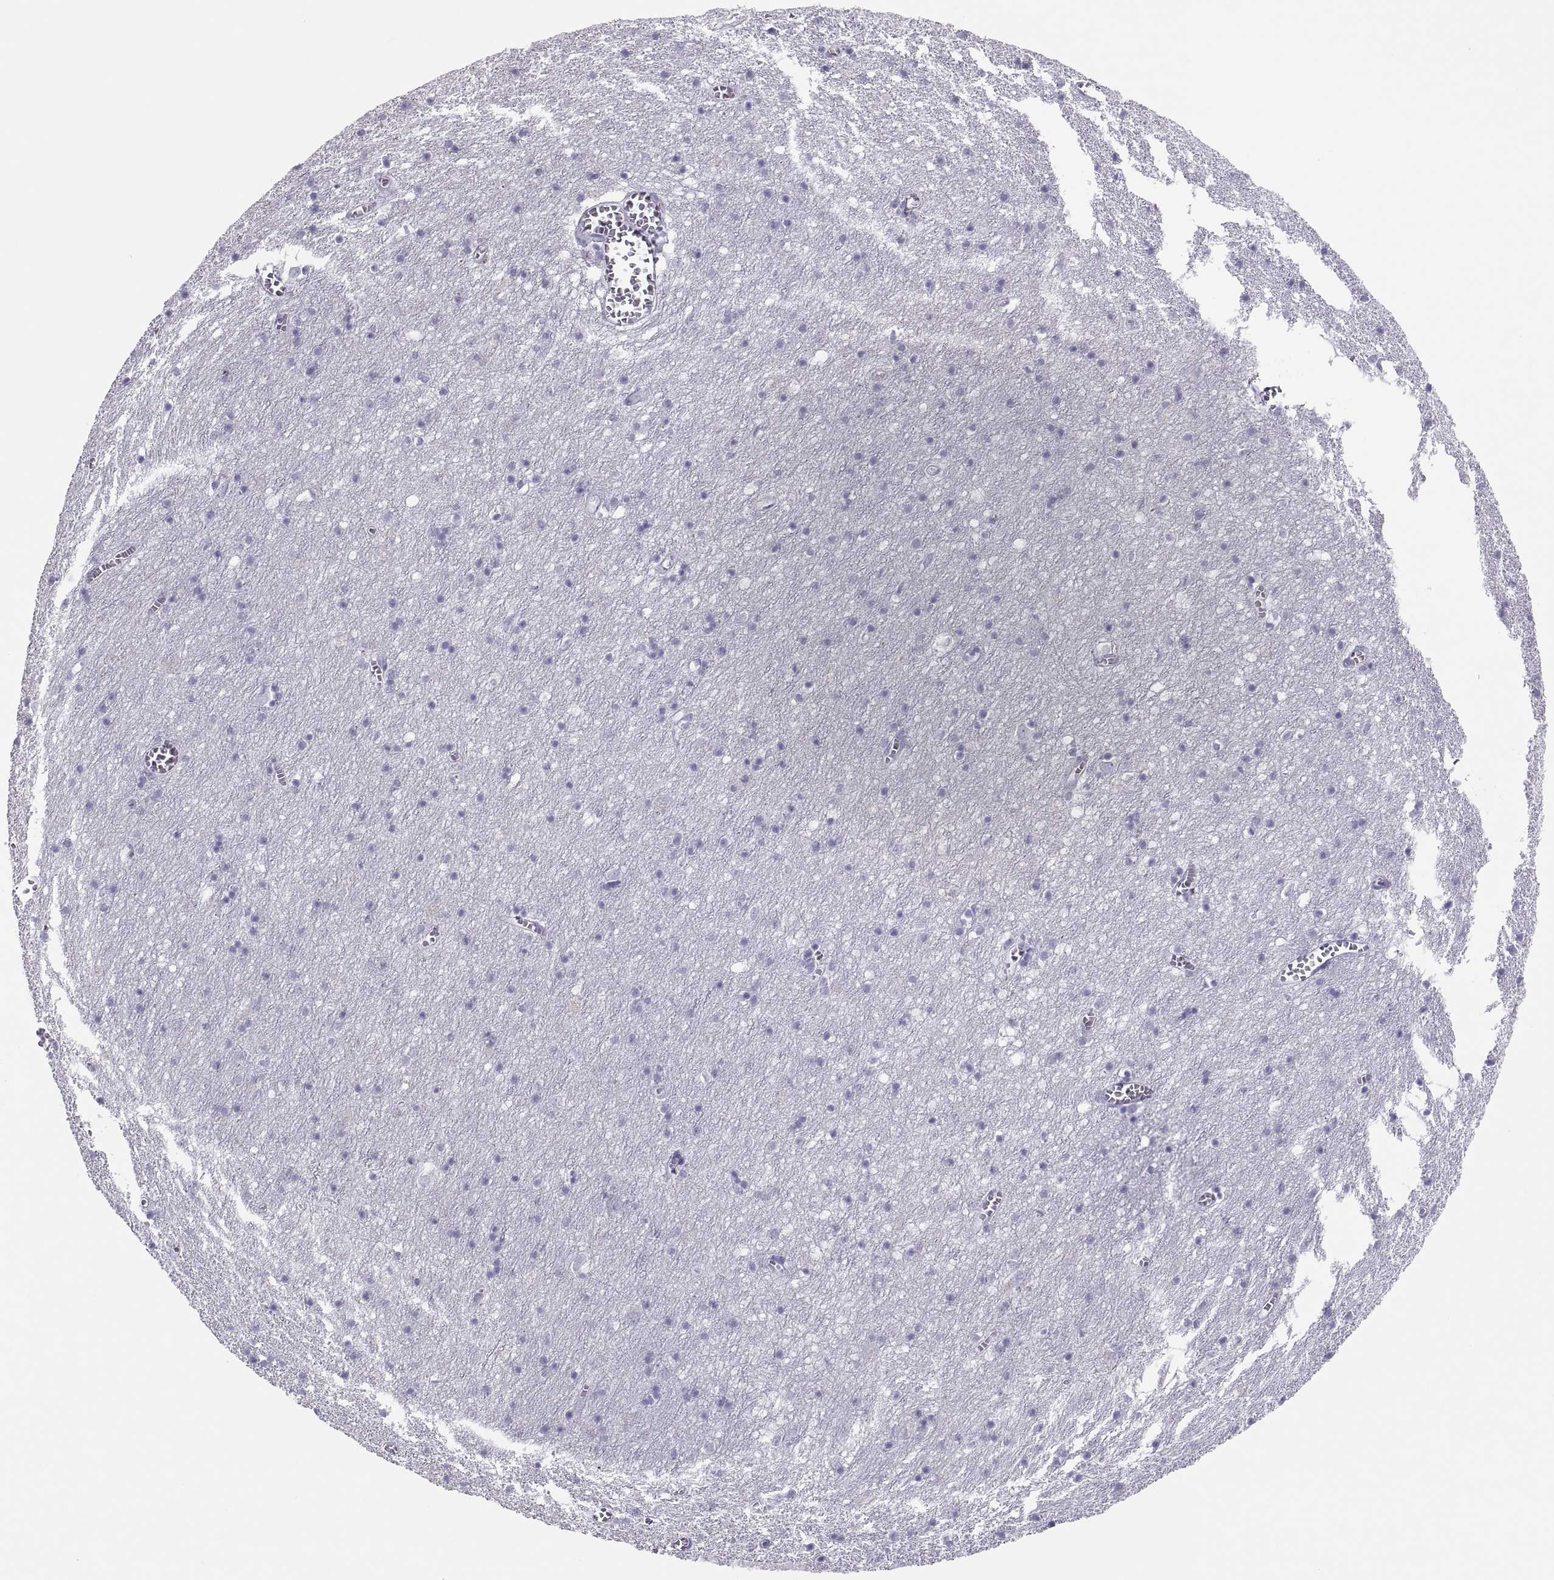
{"staining": {"intensity": "negative", "quantity": "none", "location": "none"}, "tissue": "cerebral cortex", "cell_type": "Endothelial cells", "image_type": "normal", "snomed": [{"axis": "morphology", "description": "Normal tissue, NOS"}, {"axis": "topography", "description": "Cerebral cortex"}], "caption": "Photomicrograph shows no protein staining in endothelial cells of normal cerebral cortex. (DAB (3,3'-diaminobenzidine) IHC, high magnification).", "gene": "SEMG1", "patient": {"sex": "male", "age": 70}}